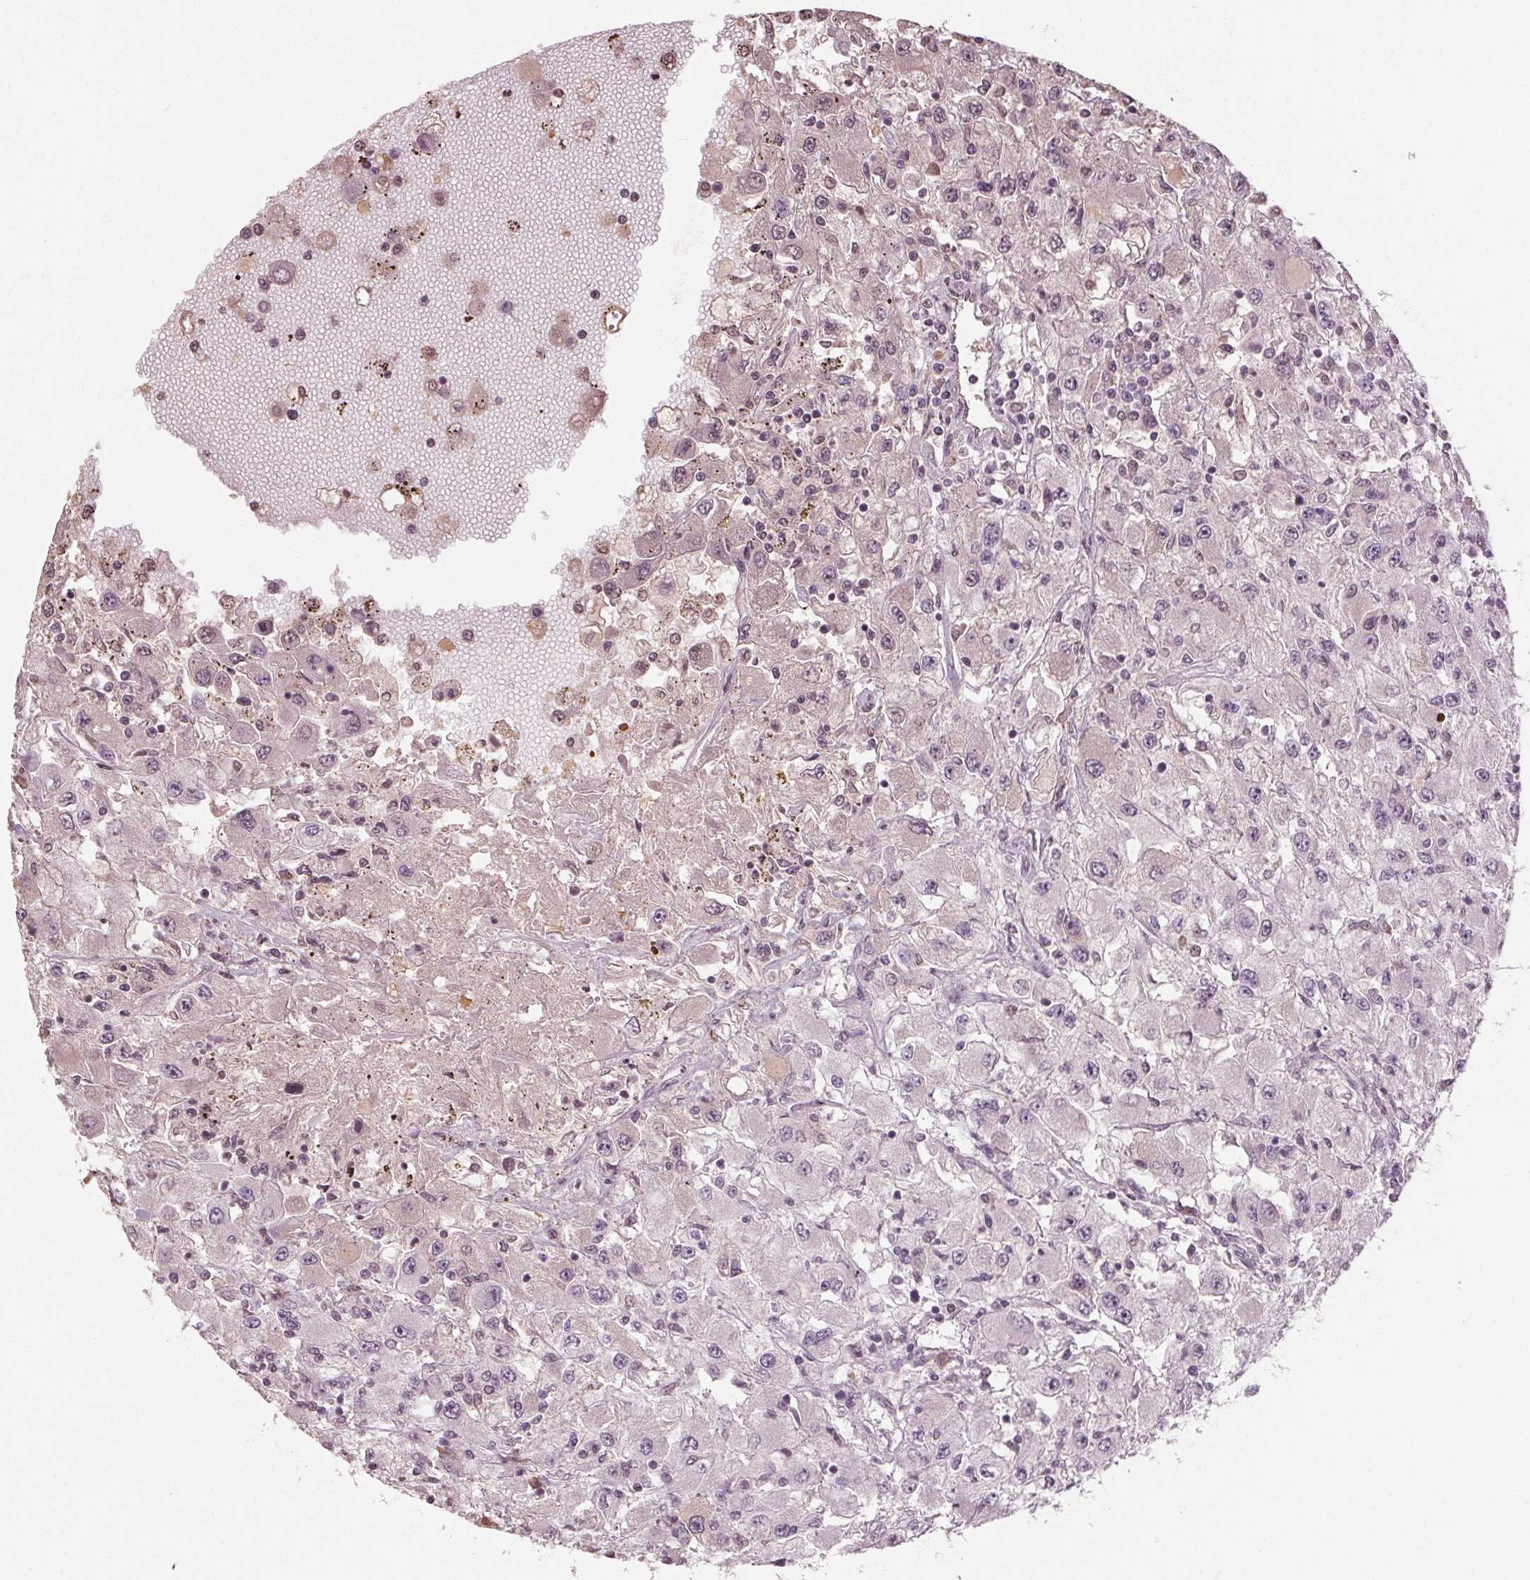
{"staining": {"intensity": "negative", "quantity": "none", "location": "none"}, "tissue": "renal cancer", "cell_type": "Tumor cells", "image_type": "cancer", "snomed": [{"axis": "morphology", "description": "Adenocarcinoma, NOS"}, {"axis": "topography", "description": "Kidney"}], "caption": "A micrograph of renal cancer stained for a protein demonstrates no brown staining in tumor cells. Brightfield microscopy of immunohistochemistry (IHC) stained with DAB (3,3'-diaminobenzidine) (brown) and hematoxylin (blue), captured at high magnification.", "gene": "CXCL16", "patient": {"sex": "female", "age": 67}}